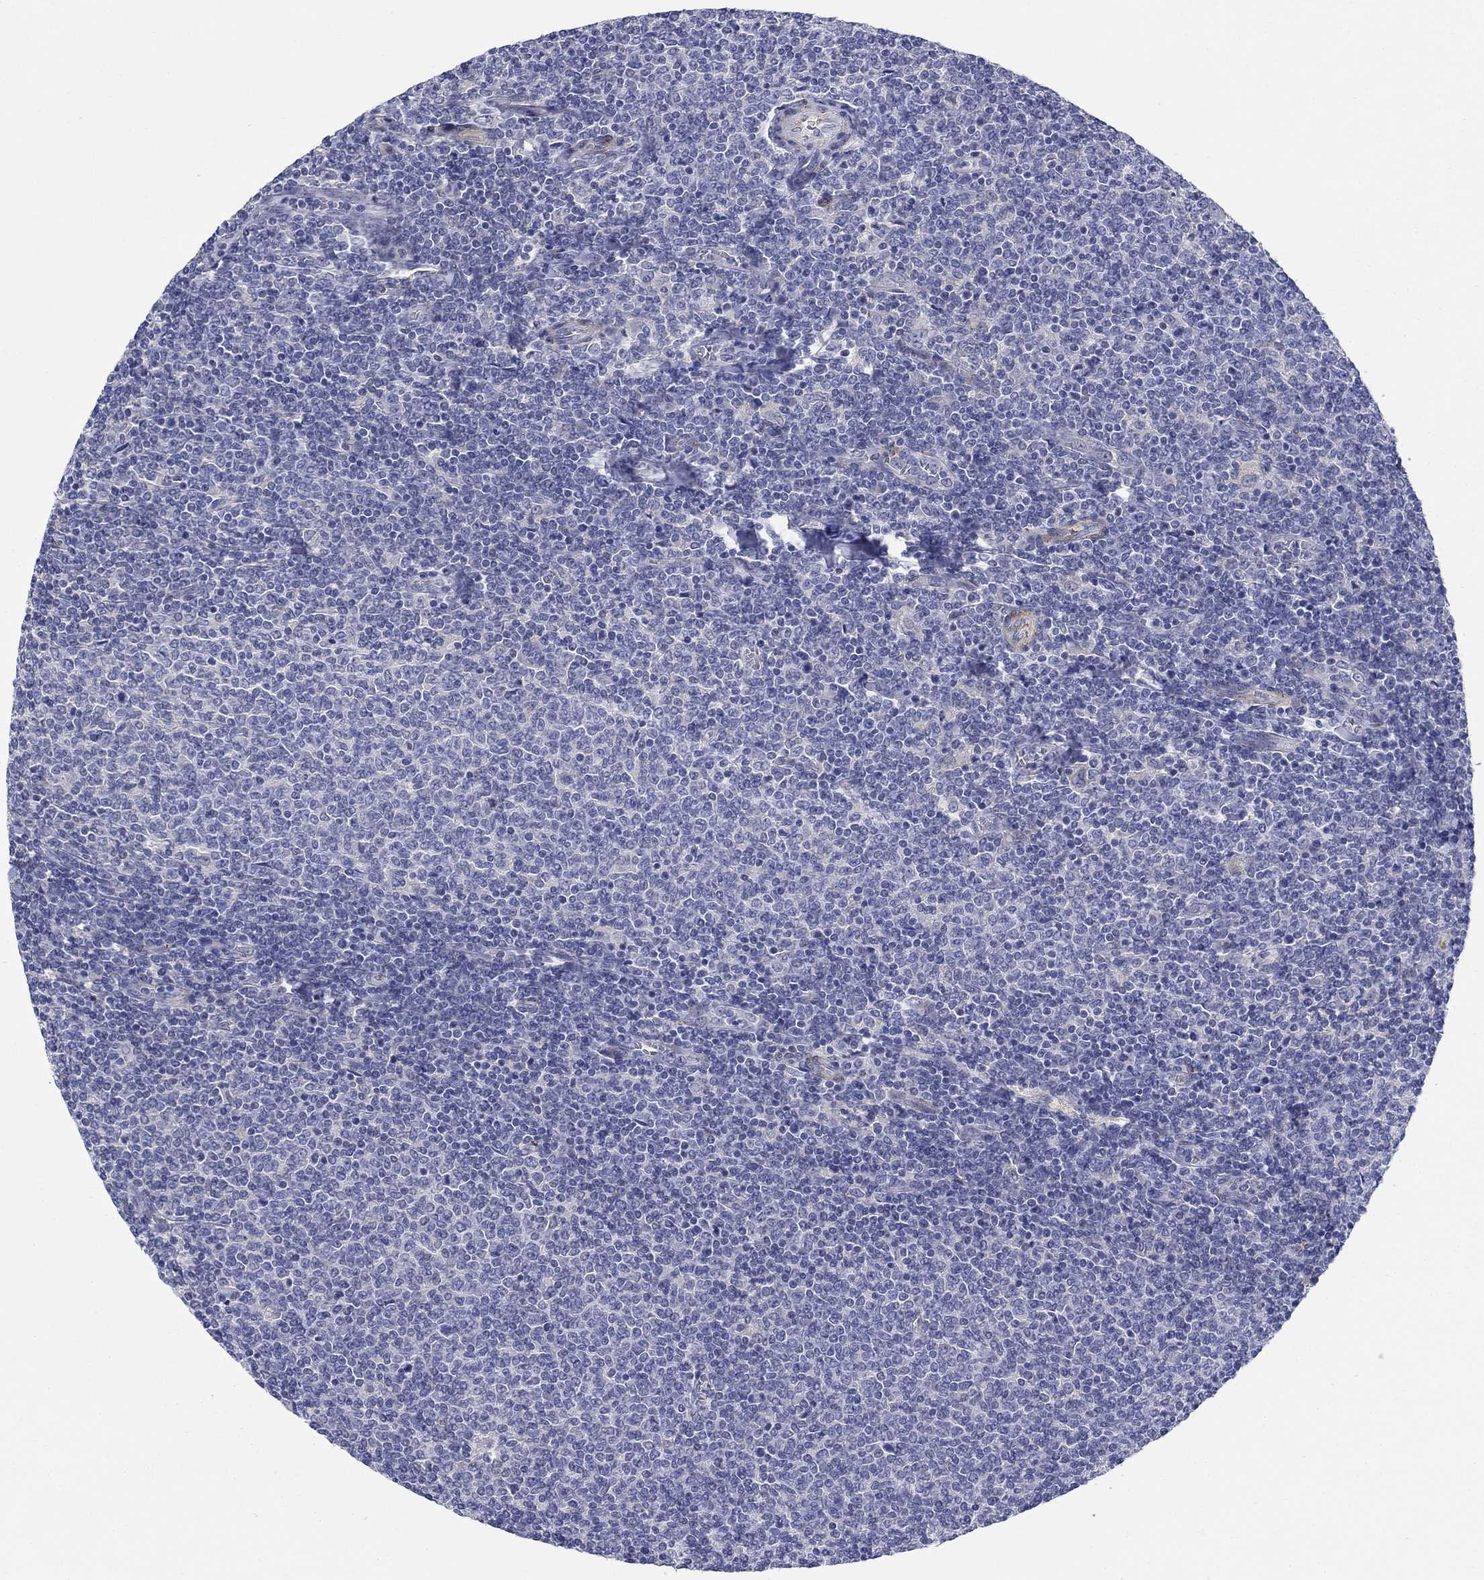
{"staining": {"intensity": "negative", "quantity": "none", "location": "none"}, "tissue": "lymphoma", "cell_type": "Tumor cells", "image_type": "cancer", "snomed": [{"axis": "morphology", "description": "Malignant lymphoma, non-Hodgkin's type, Low grade"}, {"axis": "topography", "description": "Lymph node"}], "caption": "This histopathology image is of low-grade malignant lymphoma, non-Hodgkin's type stained with immunohistochemistry to label a protein in brown with the nuclei are counter-stained blue. There is no expression in tumor cells. The staining was performed using DAB (3,3'-diaminobenzidine) to visualize the protein expression in brown, while the nuclei were stained in blue with hematoxylin (Magnification: 20x).", "gene": "PTPRZ1", "patient": {"sex": "male", "age": 52}}